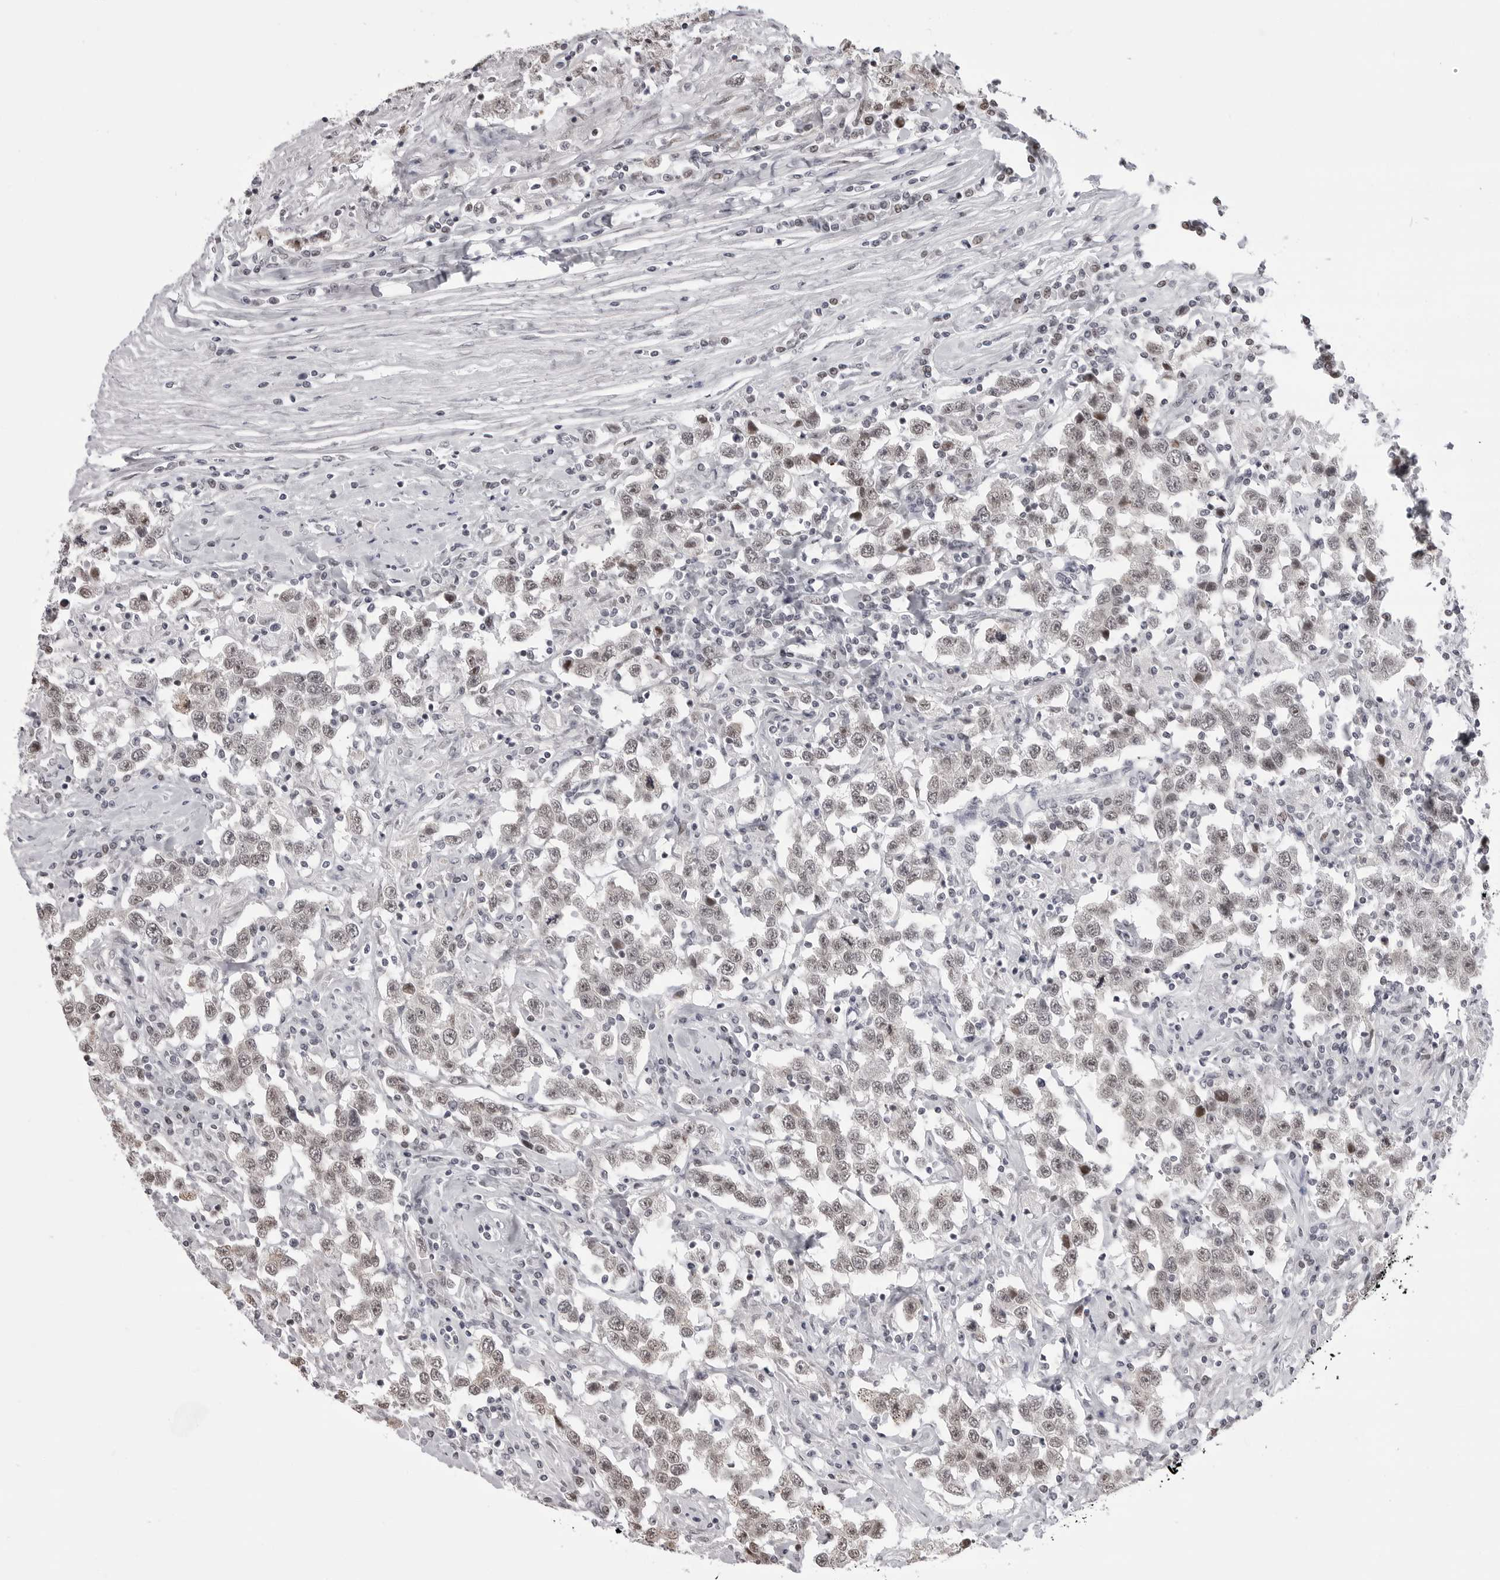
{"staining": {"intensity": "weak", "quantity": "25%-75%", "location": "nuclear"}, "tissue": "testis cancer", "cell_type": "Tumor cells", "image_type": "cancer", "snomed": [{"axis": "morphology", "description": "Seminoma, NOS"}, {"axis": "topography", "description": "Testis"}], "caption": "Tumor cells demonstrate low levels of weak nuclear expression in approximately 25%-75% of cells in seminoma (testis). The protein is stained brown, and the nuclei are stained in blue (DAB (3,3'-diaminobenzidine) IHC with brightfield microscopy, high magnification).", "gene": "PHF3", "patient": {"sex": "male", "age": 41}}